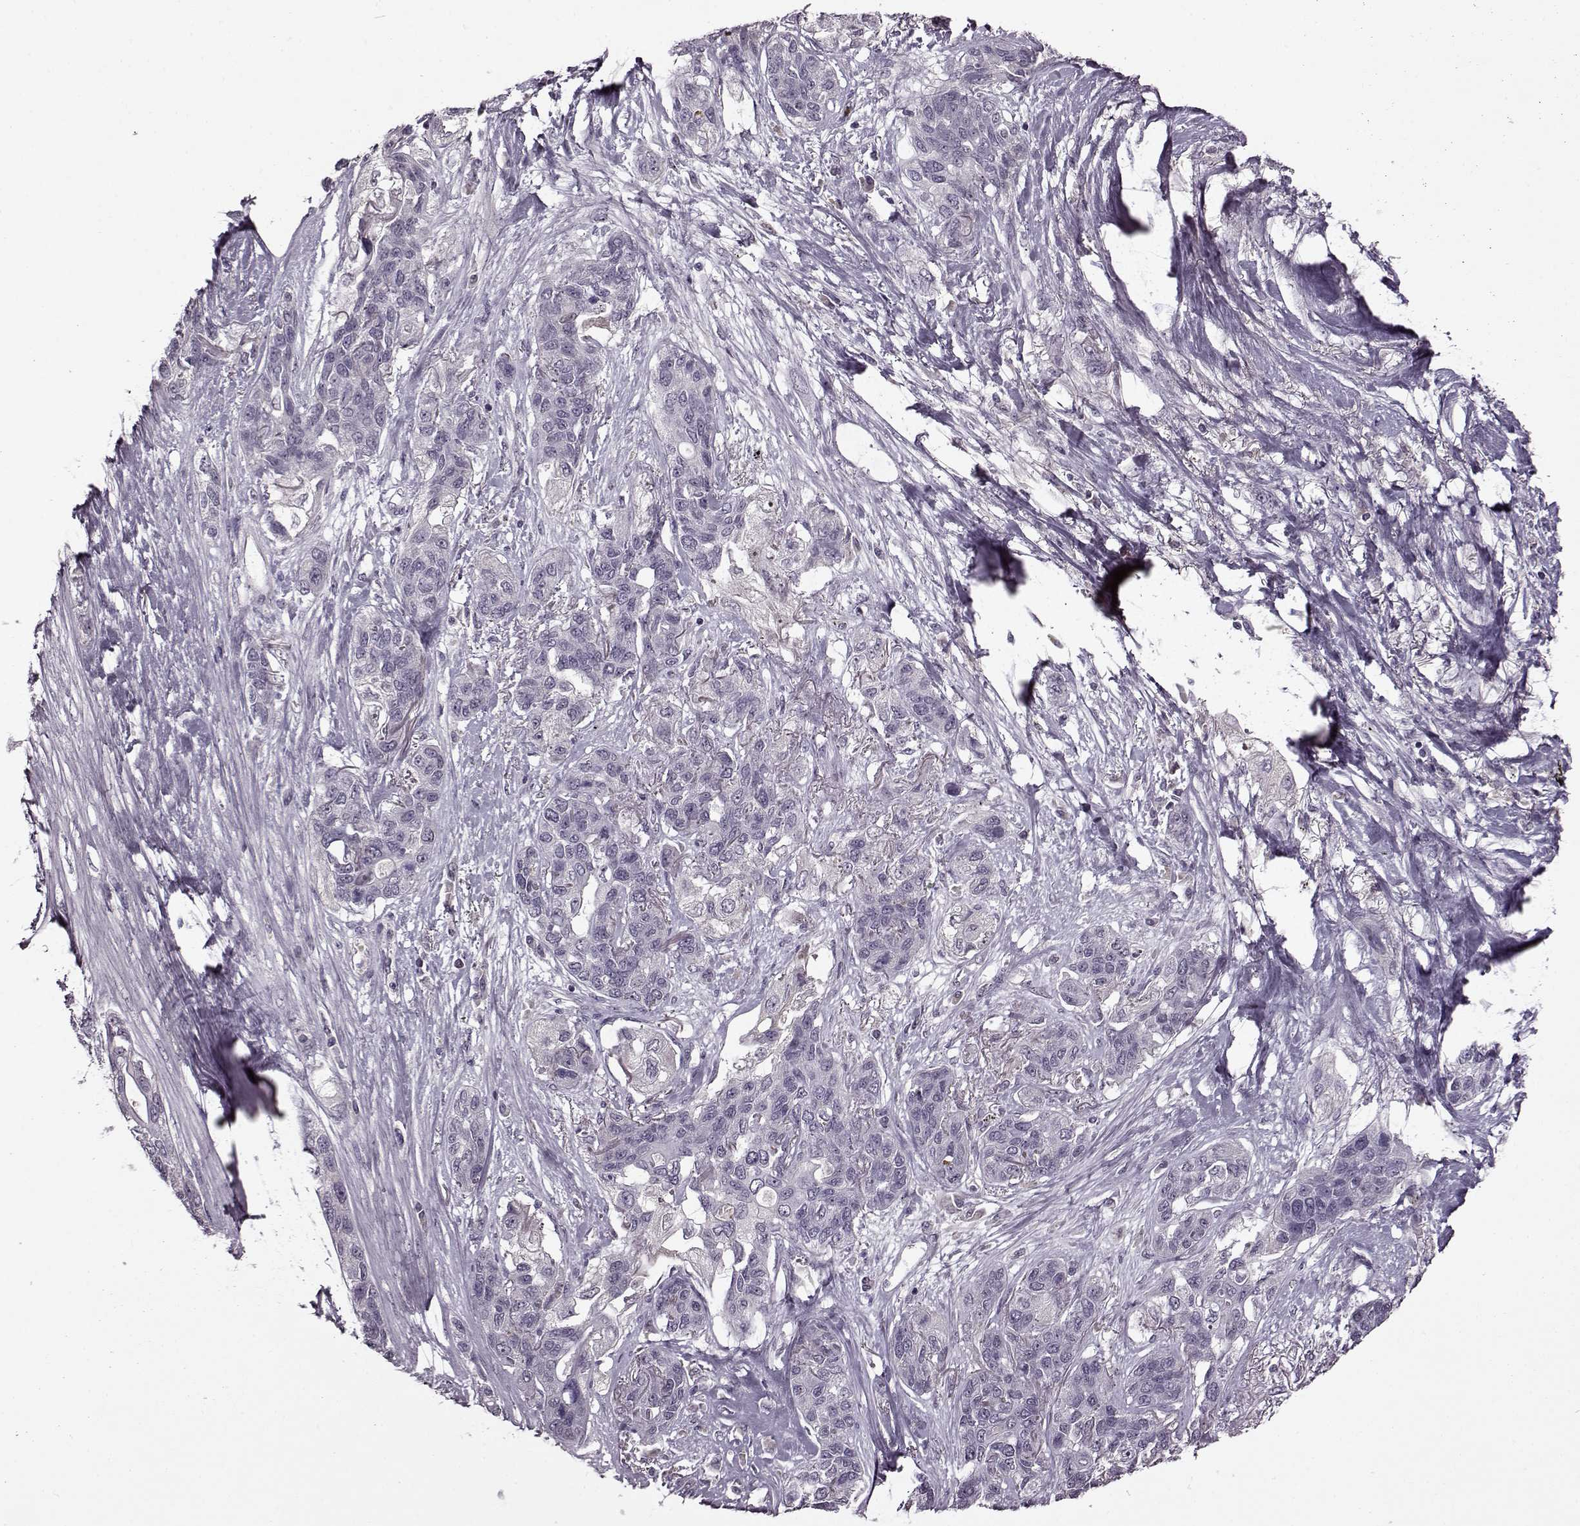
{"staining": {"intensity": "negative", "quantity": "none", "location": "none"}, "tissue": "lung cancer", "cell_type": "Tumor cells", "image_type": "cancer", "snomed": [{"axis": "morphology", "description": "Squamous cell carcinoma, NOS"}, {"axis": "topography", "description": "Lung"}], "caption": "Immunohistochemical staining of human lung squamous cell carcinoma reveals no significant staining in tumor cells. (DAB IHC with hematoxylin counter stain).", "gene": "CNGA3", "patient": {"sex": "female", "age": 70}}